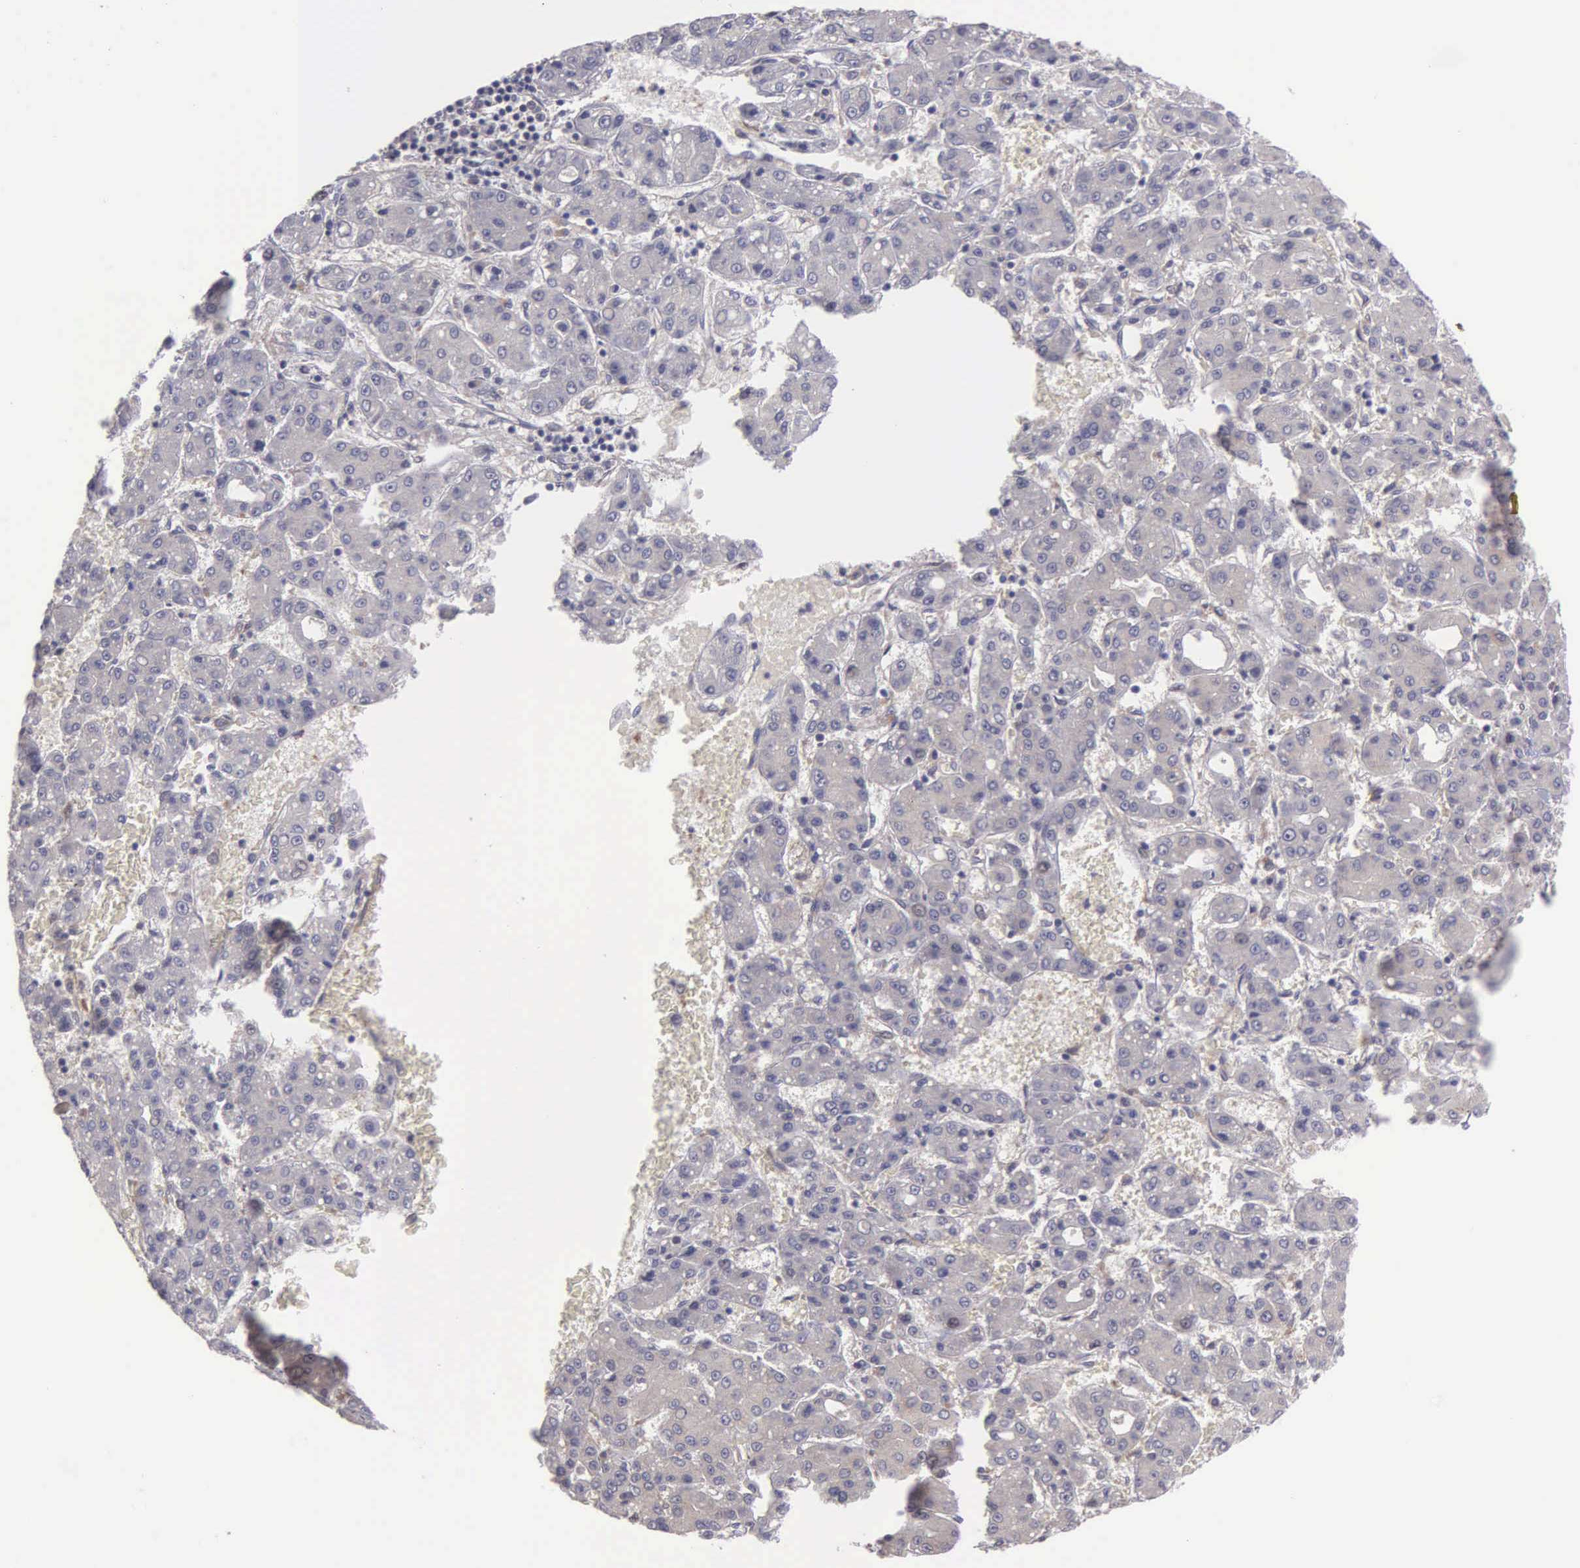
{"staining": {"intensity": "negative", "quantity": "none", "location": "none"}, "tissue": "liver cancer", "cell_type": "Tumor cells", "image_type": "cancer", "snomed": [{"axis": "morphology", "description": "Carcinoma, Hepatocellular, NOS"}, {"axis": "topography", "description": "Liver"}], "caption": "Liver cancer was stained to show a protein in brown. There is no significant staining in tumor cells.", "gene": "RTL10", "patient": {"sex": "male", "age": 69}}